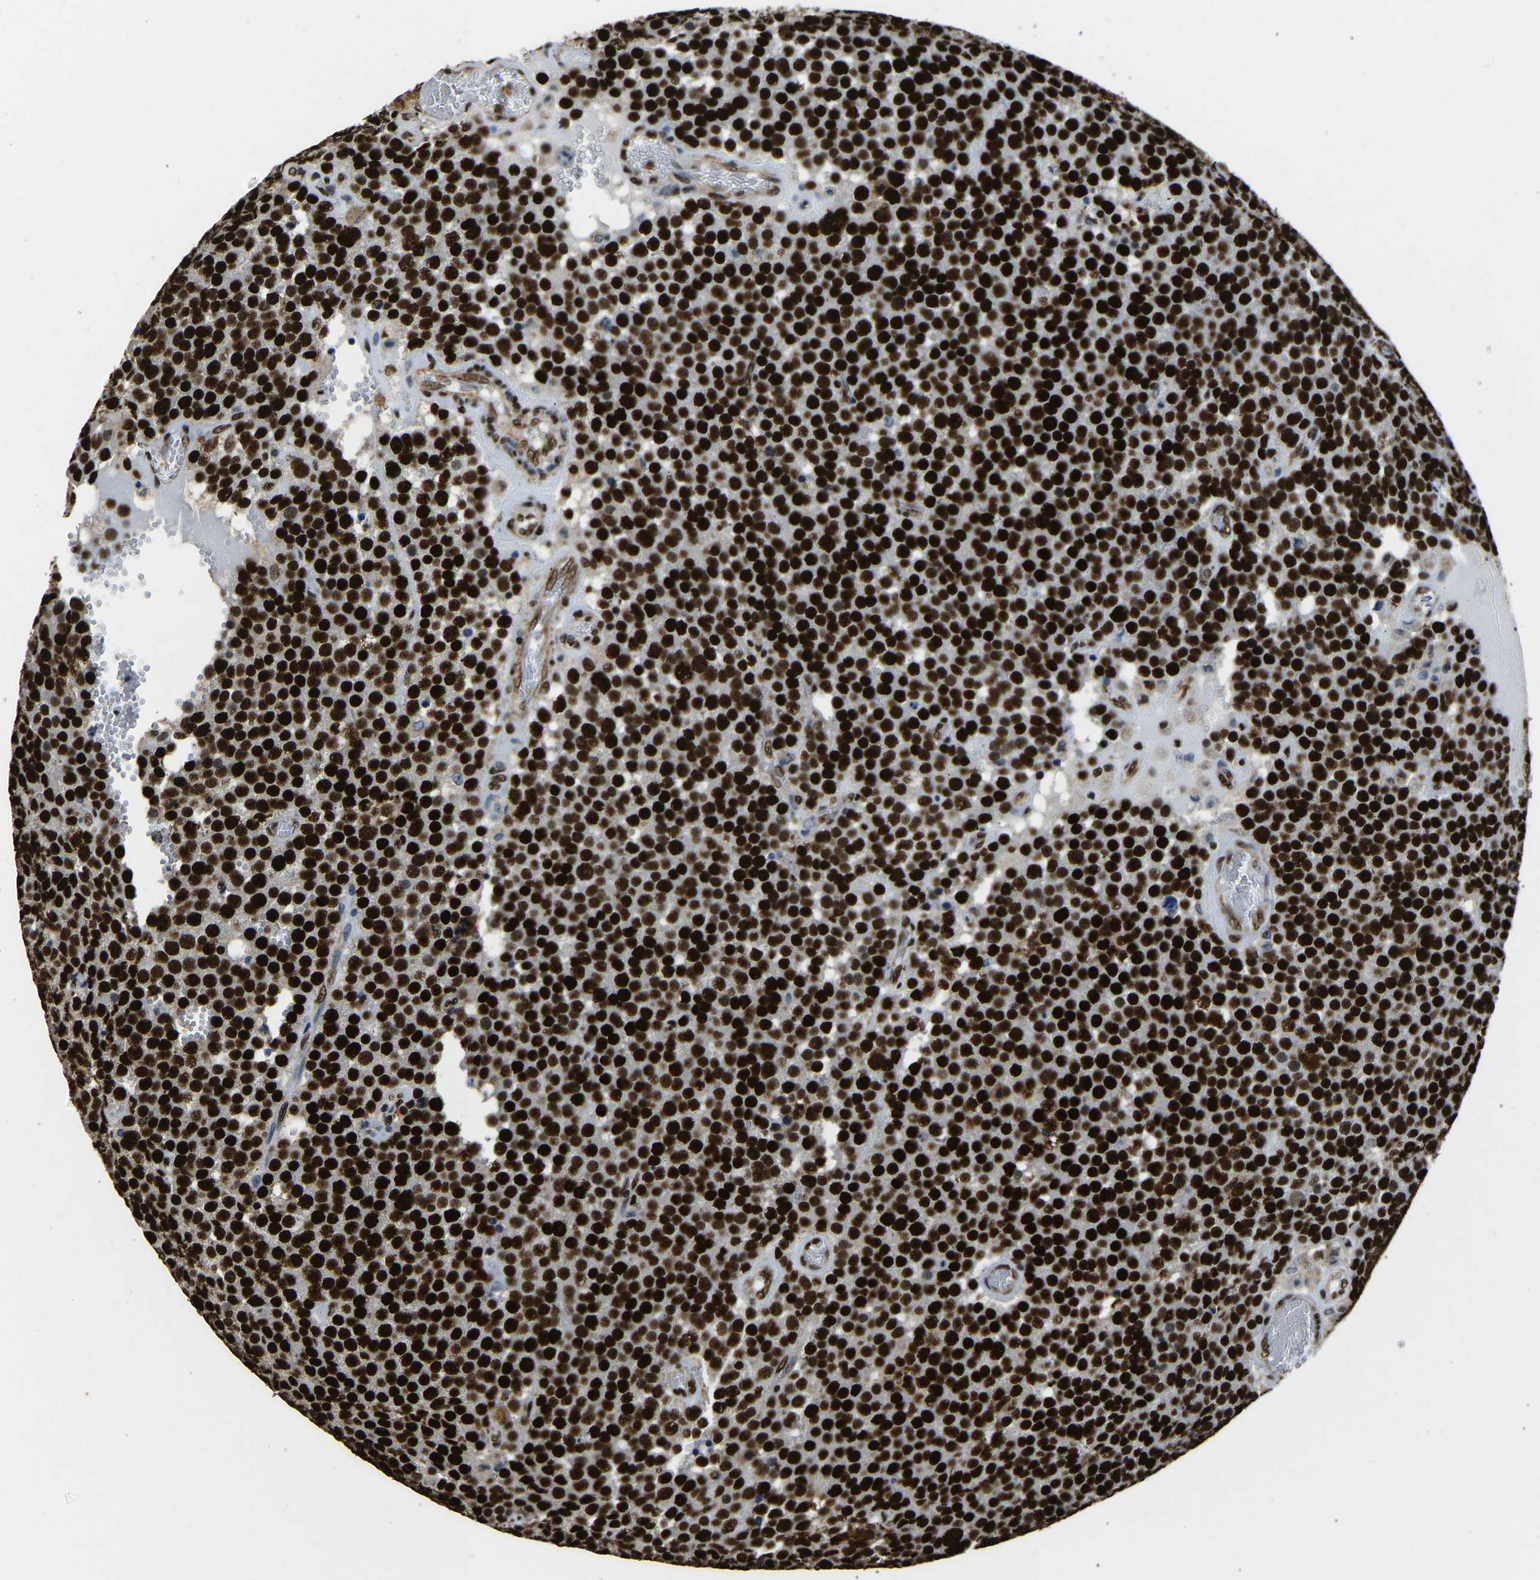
{"staining": {"intensity": "strong", "quantity": ">75%", "location": "nuclear"}, "tissue": "testis cancer", "cell_type": "Tumor cells", "image_type": "cancer", "snomed": [{"axis": "morphology", "description": "Normal tissue, NOS"}, {"axis": "morphology", "description": "Seminoma, NOS"}, {"axis": "topography", "description": "Testis"}], "caption": "About >75% of tumor cells in human testis seminoma reveal strong nuclear protein positivity as visualized by brown immunohistochemical staining.", "gene": "SAFB", "patient": {"sex": "male", "age": 71}}